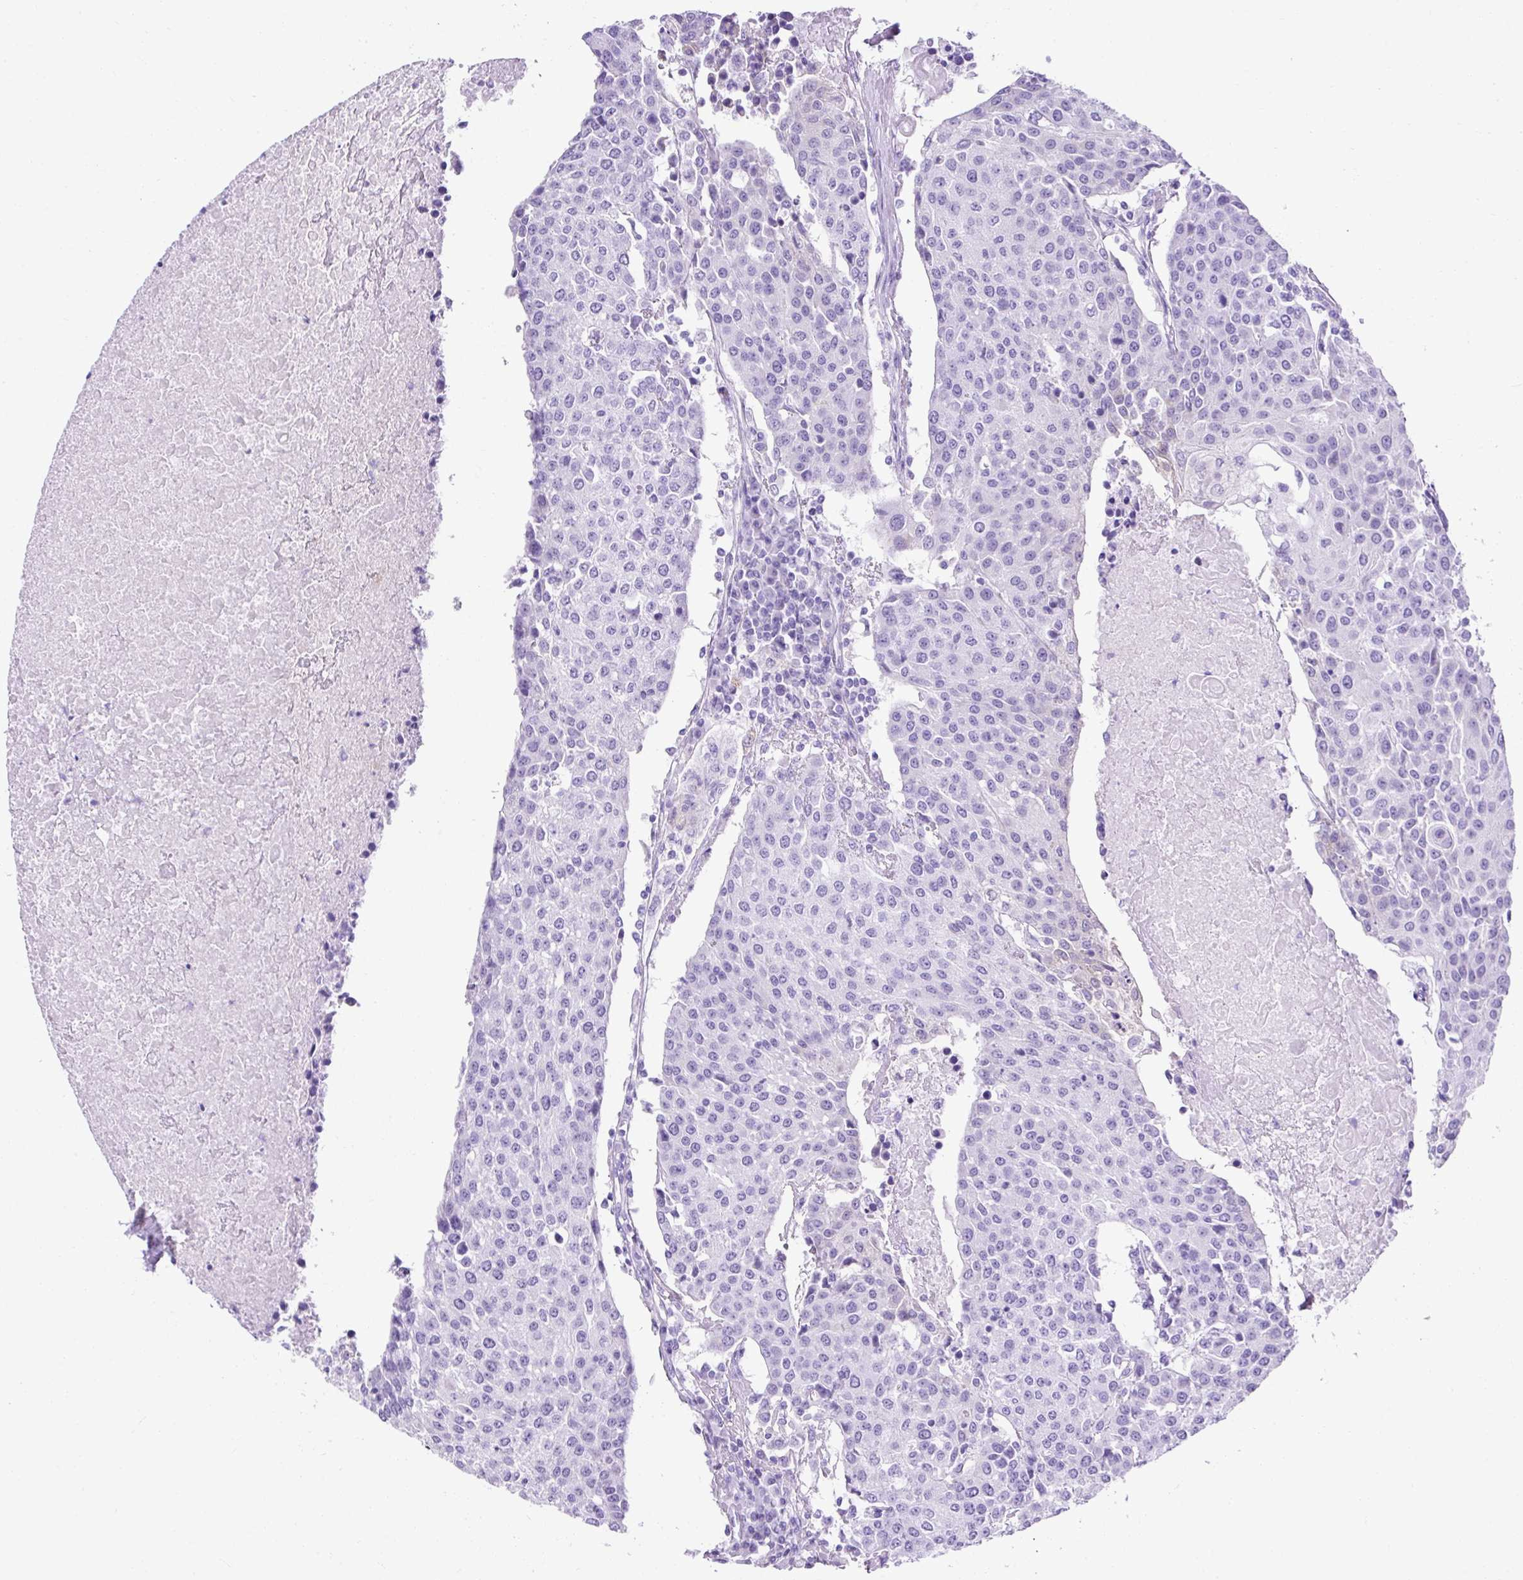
{"staining": {"intensity": "negative", "quantity": "none", "location": "none"}, "tissue": "urothelial cancer", "cell_type": "Tumor cells", "image_type": "cancer", "snomed": [{"axis": "morphology", "description": "Urothelial carcinoma, High grade"}, {"axis": "topography", "description": "Urinary bladder"}], "caption": "Immunohistochemistry image of human urothelial cancer stained for a protein (brown), which demonstrates no staining in tumor cells.", "gene": "KRT12", "patient": {"sex": "female", "age": 85}}